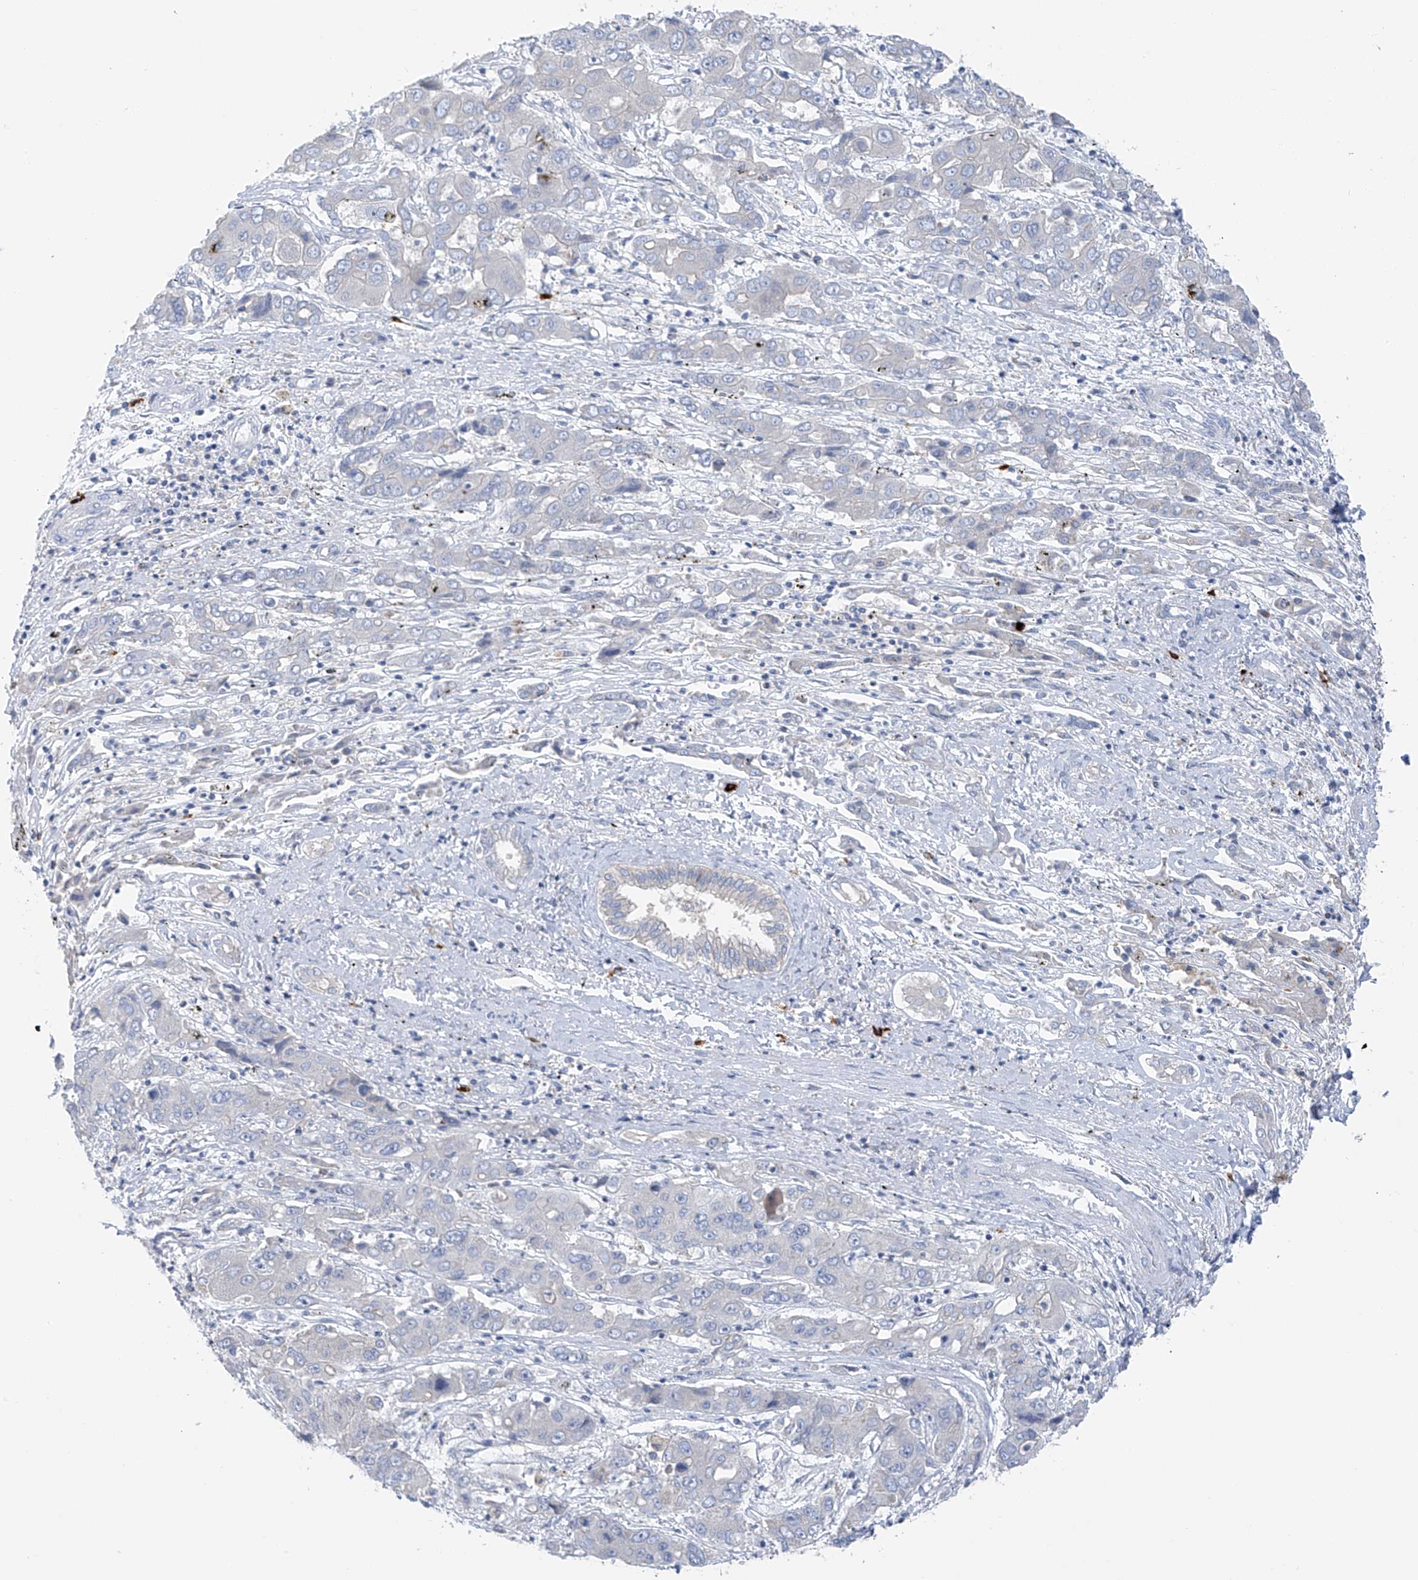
{"staining": {"intensity": "negative", "quantity": "none", "location": "none"}, "tissue": "liver cancer", "cell_type": "Tumor cells", "image_type": "cancer", "snomed": [{"axis": "morphology", "description": "Cholangiocarcinoma"}, {"axis": "topography", "description": "Liver"}], "caption": "The image reveals no staining of tumor cells in cholangiocarcinoma (liver).", "gene": "POMGNT2", "patient": {"sex": "male", "age": 67}}